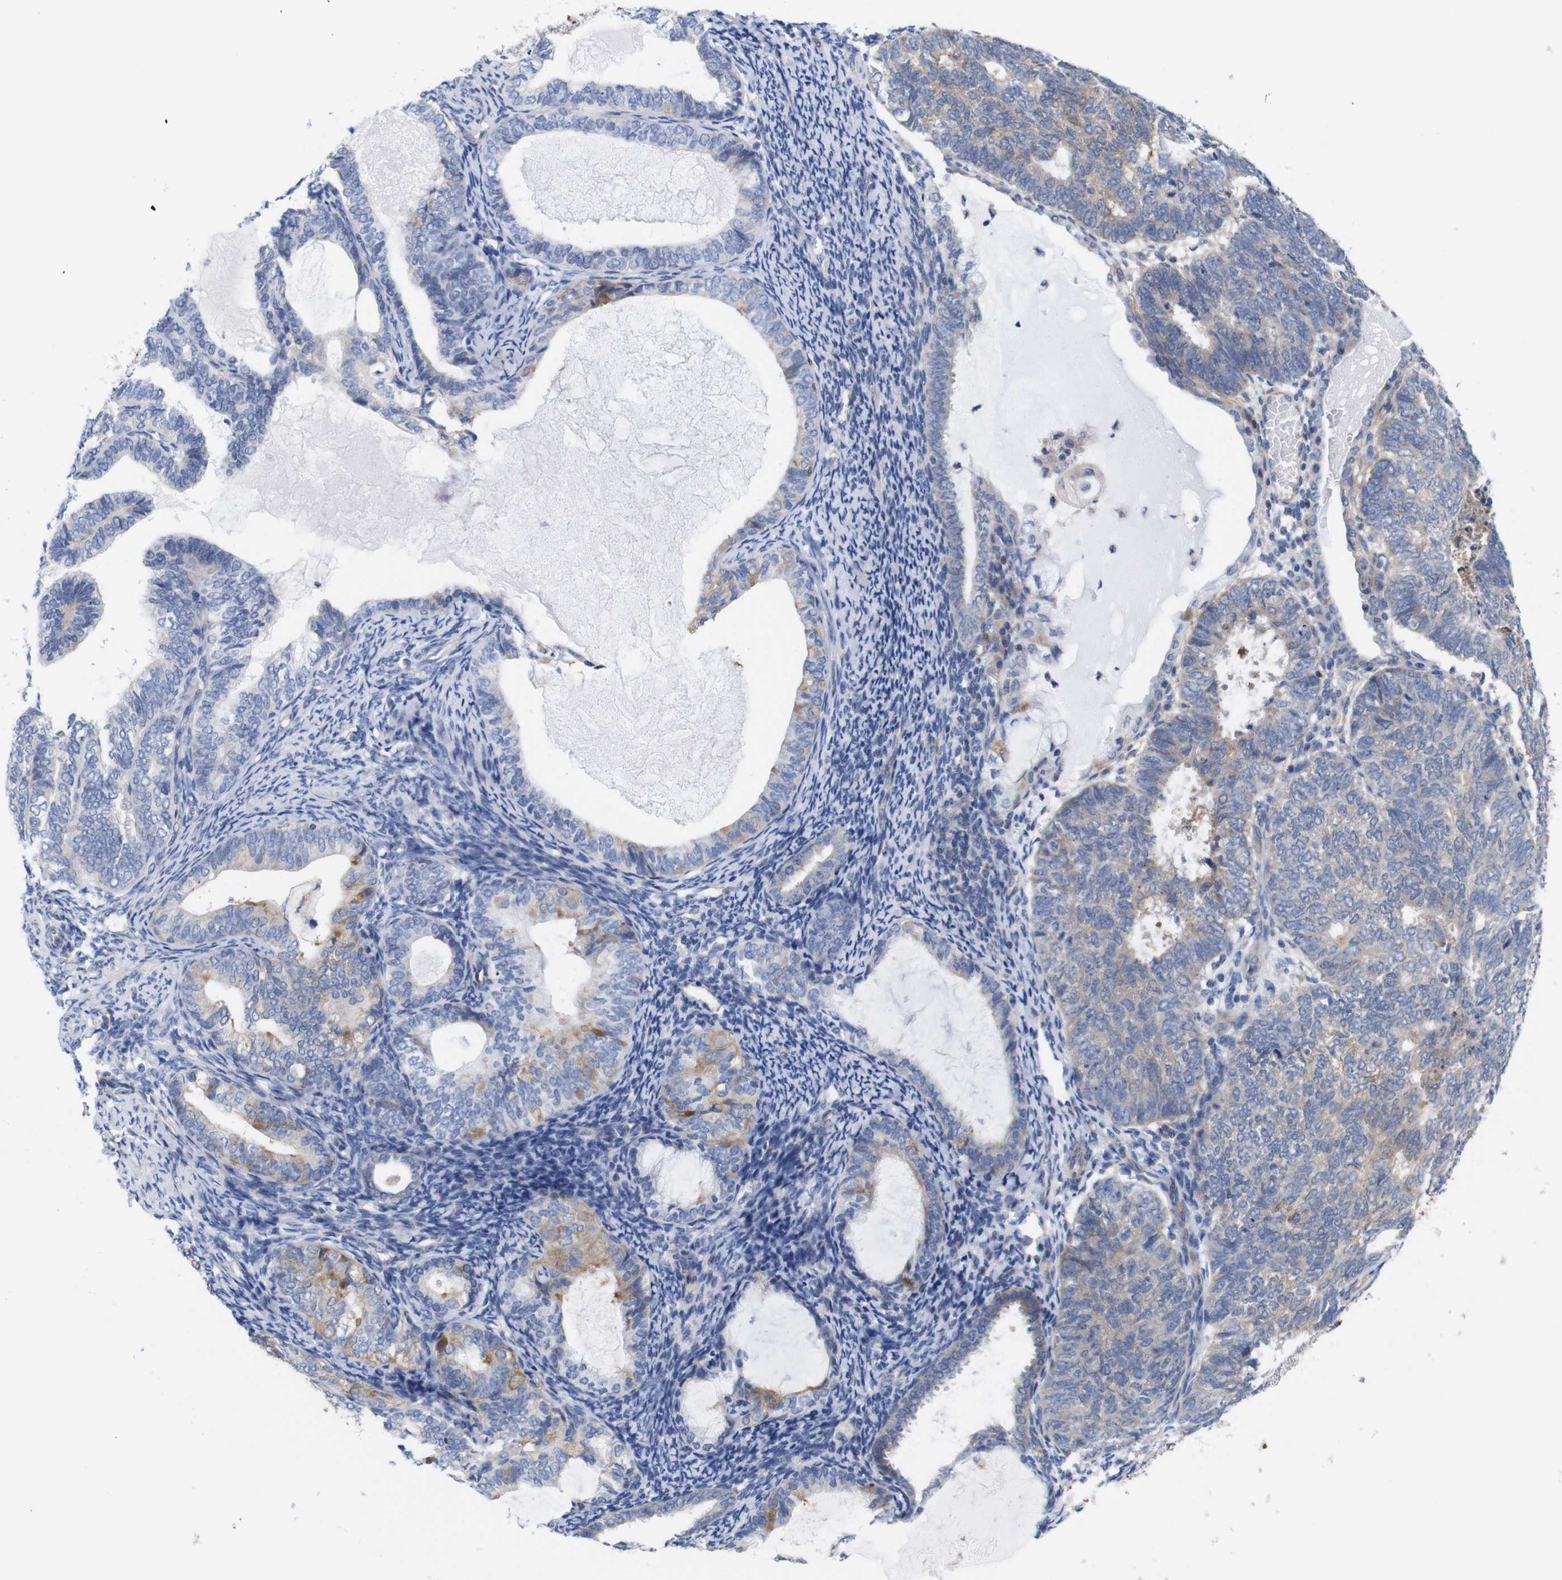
{"staining": {"intensity": "weak", "quantity": "25%-75%", "location": "cytoplasmic/membranous"}, "tissue": "endometrial cancer", "cell_type": "Tumor cells", "image_type": "cancer", "snomed": [{"axis": "morphology", "description": "Adenocarcinoma, NOS"}, {"axis": "topography", "description": "Uterus"}], "caption": "Protein staining exhibits weak cytoplasmic/membranous staining in about 25%-75% of tumor cells in endometrial cancer. Immunohistochemistry (ihc) stains the protein of interest in brown and the nuclei are stained blue.", "gene": "USH1C", "patient": {"sex": "female", "age": 60}}